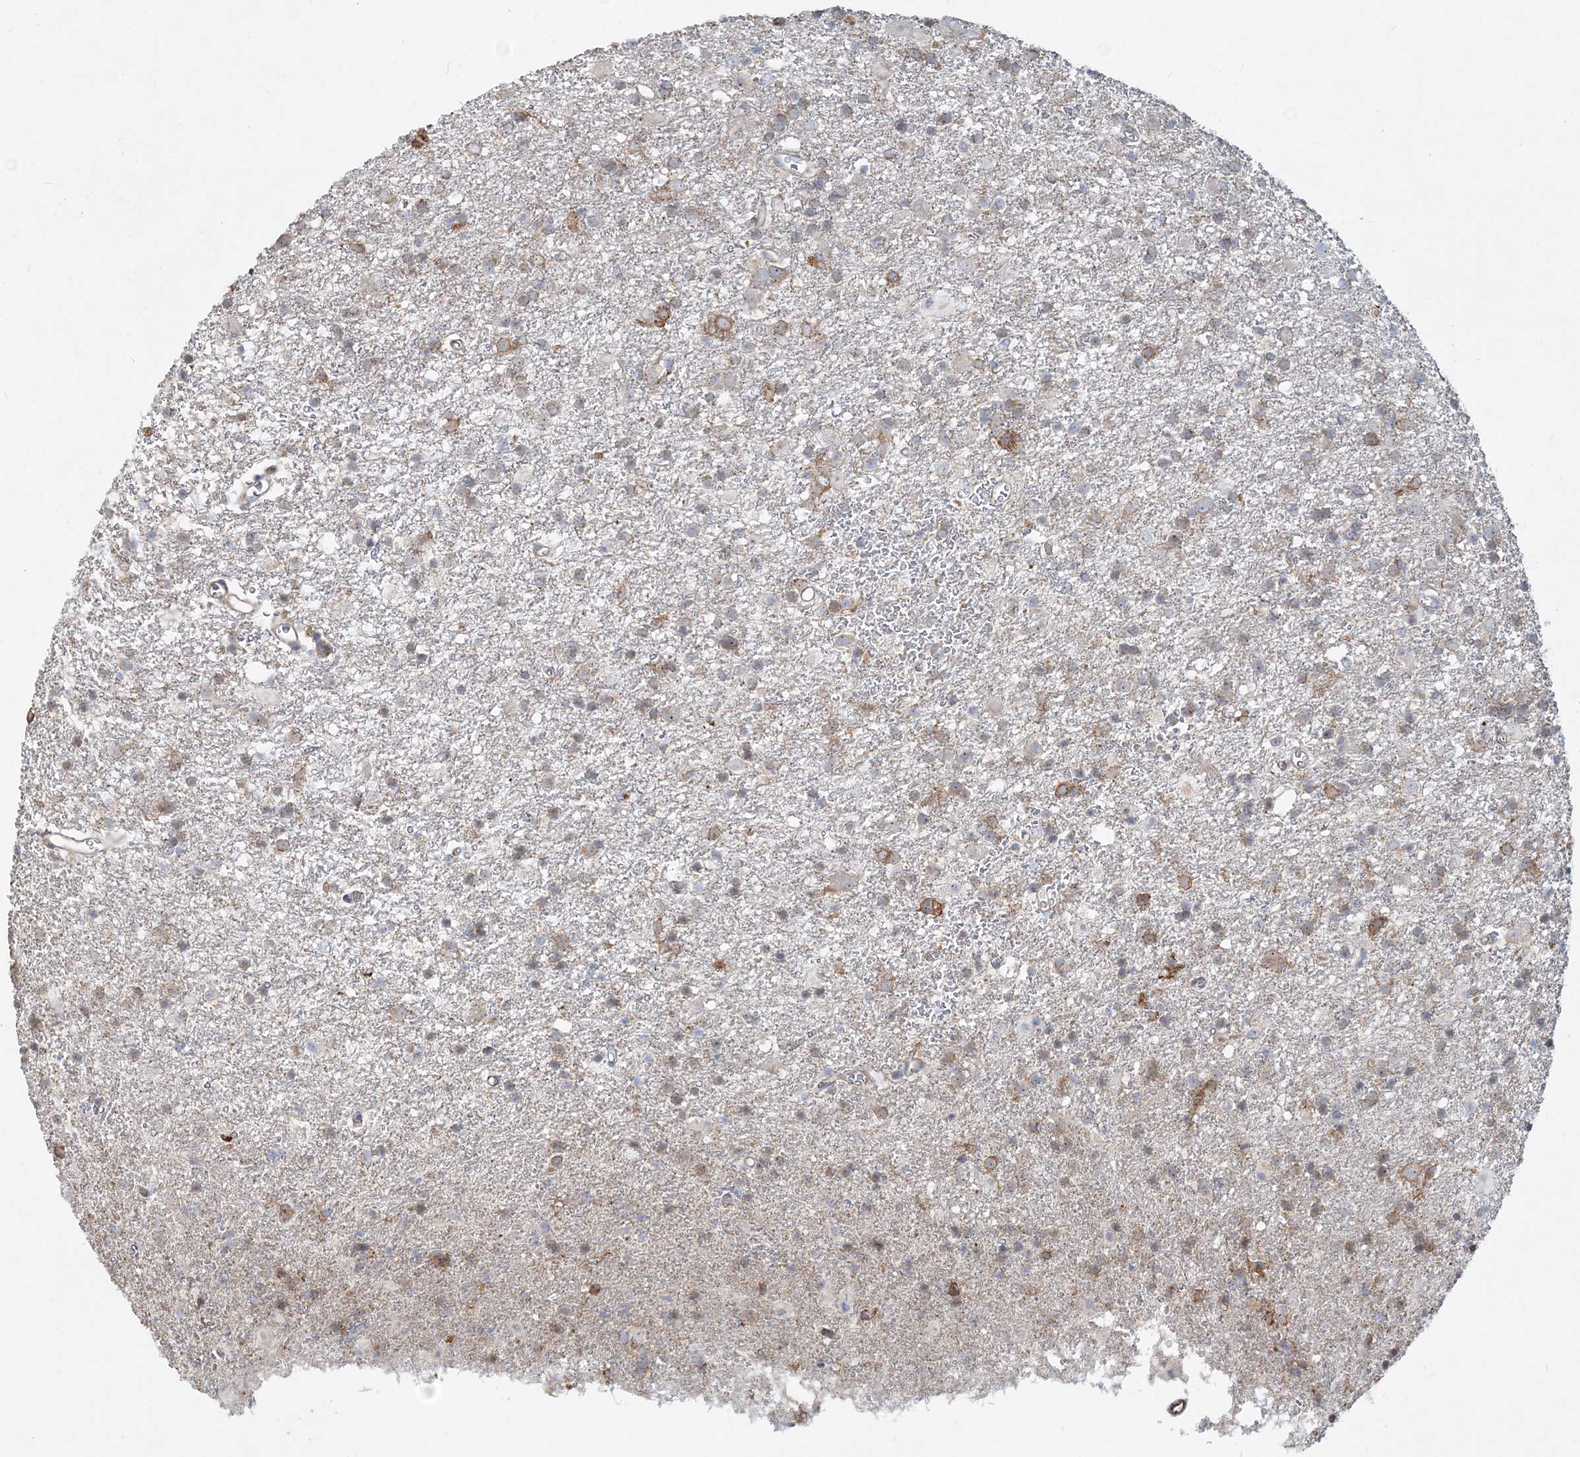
{"staining": {"intensity": "weak", "quantity": "25%-75%", "location": "cytoplasmic/membranous"}, "tissue": "glioma", "cell_type": "Tumor cells", "image_type": "cancer", "snomed": [{"axis": "morphology", "description": "Glioma, malignant, Low grade"}, {"axis": "topography", "description": "Brain"}], "caption": "IHC photomicrograph of neoplastic tissue: low-grade glioma (malignant) stained using immunohistochemistry demonstrates low levels of weak protein expression localized specifically in the cytoplasmic/membranous of tumor cells, appearing as a cytoplasmic/membranous brown color.", "gene": "CXXC5", "patient": {"sex": "male", "age": 65}}